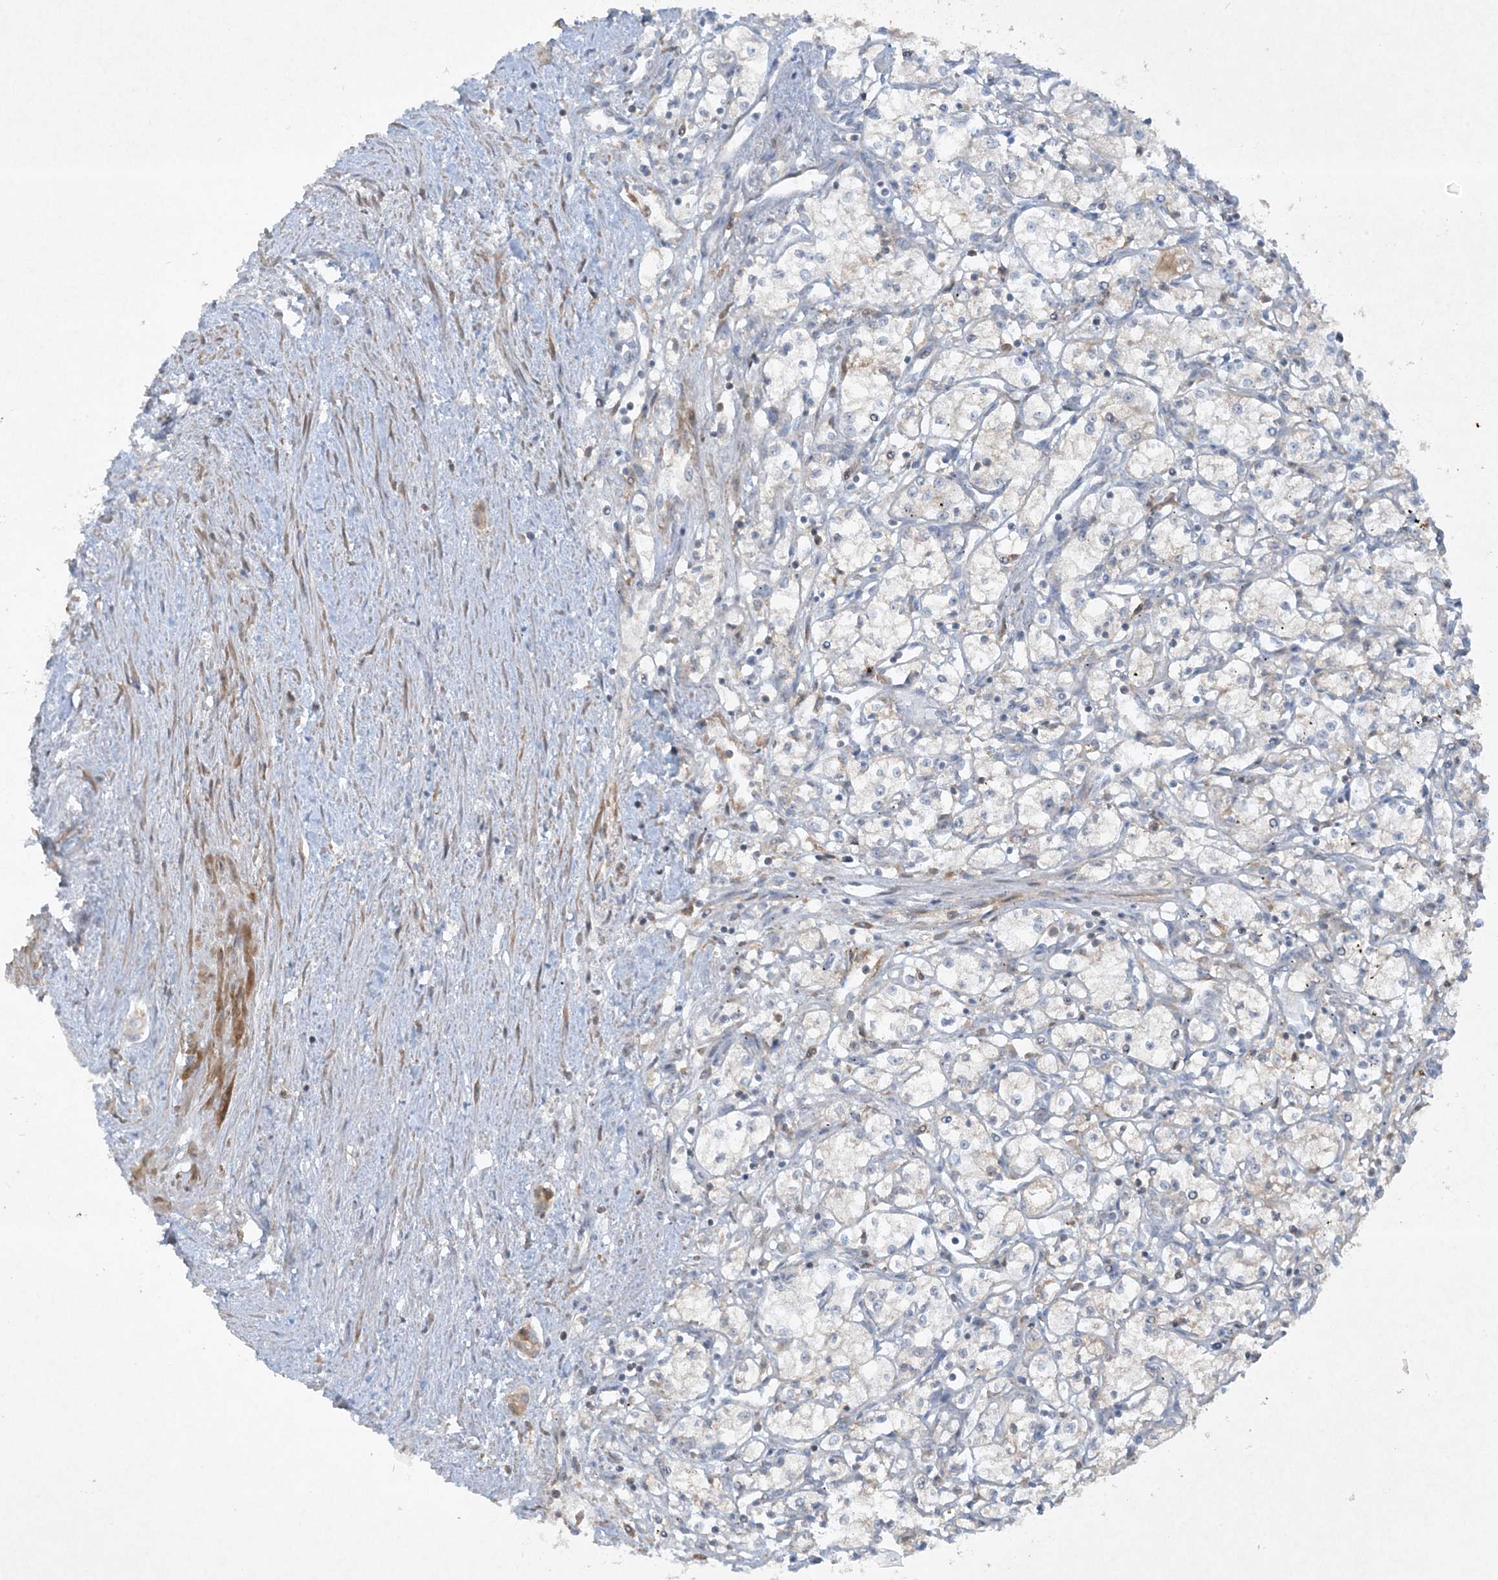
{"staining": {"intensity": "negative", "quantity": "none", "location": "none"}, "tissue": "renal cancer", "cell_type": "Tumor cells", "image_type": "cancer", "snomed": [{"axis": "morphology", "description": "Adenocarcinoma, NOS"}, {"axis": "topography", "description": "Kidney"}], "caption": "Immunohistochemistry (IHC) of adenocarcinoma (renal) reveals no positivity in tumor cells. (DAB (3,3'-diaminobenzidine) immunohistochemistry (IHC), high magnification).", "gene": "FETUB", "patient": {"sex": "male", "age": 59}}